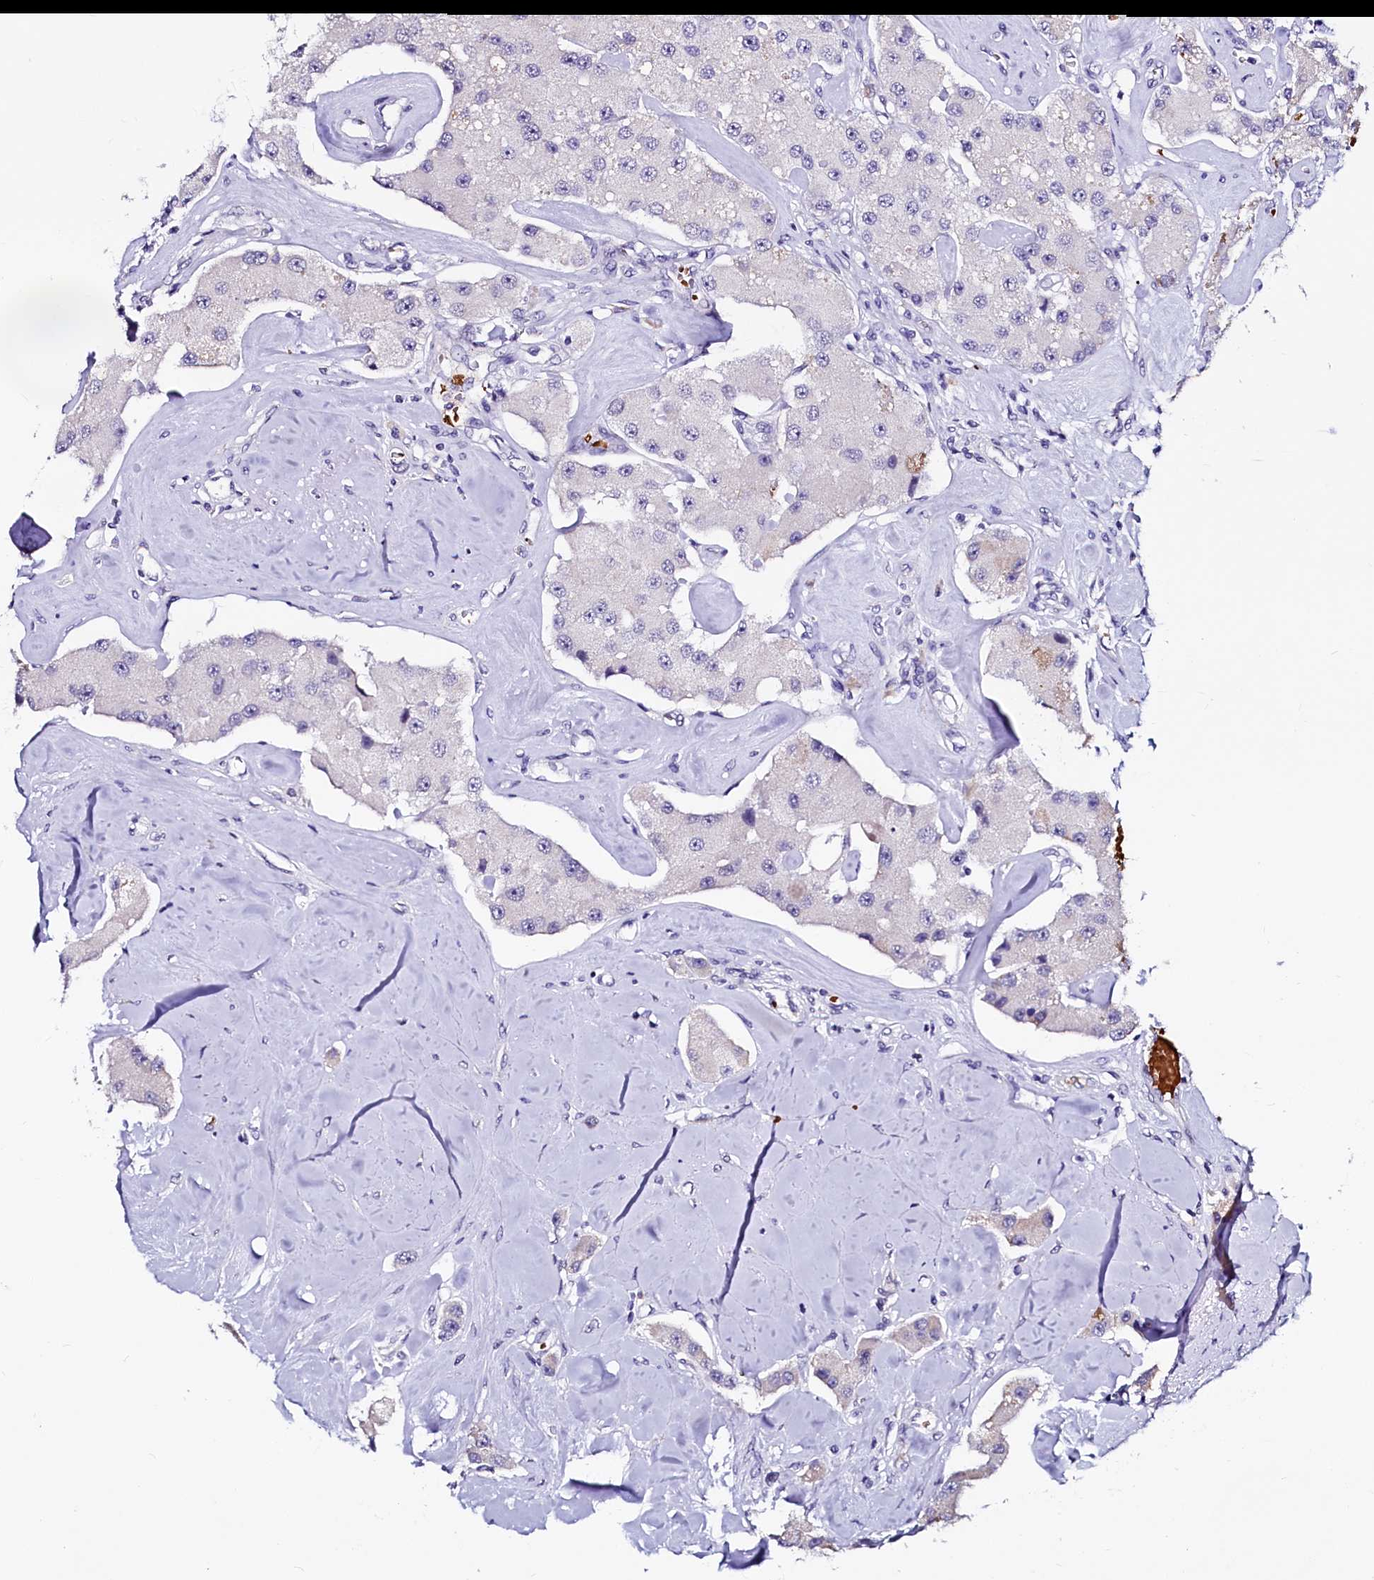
{"staining": {"intensity": "negative", "quantity": "none", "location": "none"}, "tissue": "carcinoid", "cell_type": "Tumor cells", "image_type": "cancer", "snomed": [{"axis": "morphology", "description": "Carcinoid, malignant, NOS"}, {"axis": "topography", "description": "Pancreas"}], "caption": "This is an immunohistochemistry histopathology image of human malignant carcinoid. There is no positivity in tumor cells.", "gene": "CTDSPL2", "patient": {"sex": "male", "age": 41}}